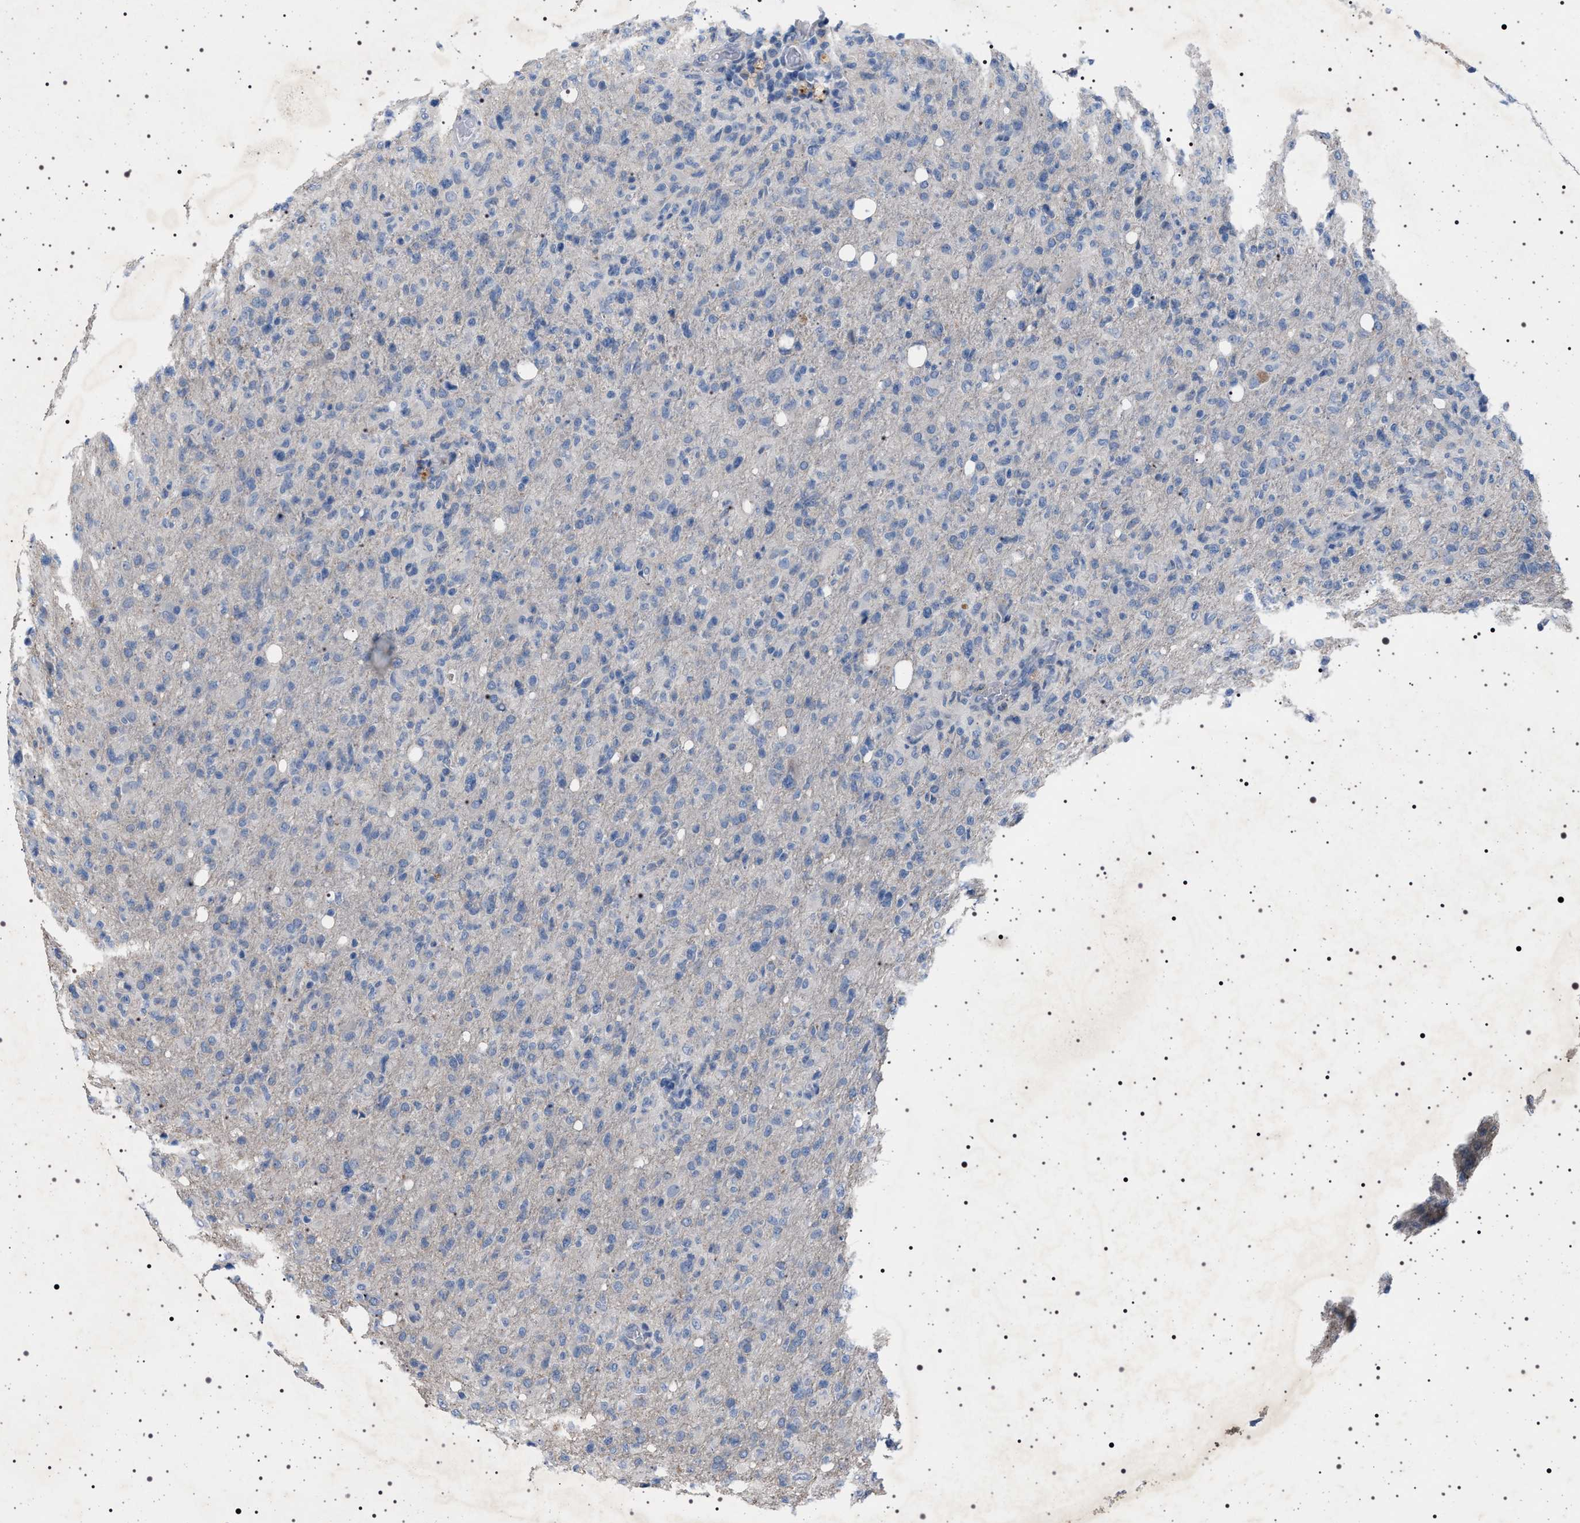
{"staining": {"intensity": "negative", "quantity": "none", "location": "none"}, "tissue": "glioma", "cell_type": "Tumor cells", "image_type": "cancer", "snomed": [{"axis": "morphology", "description": "Glioma, malignant, High grade"}, {"axis": "topography", "description": "Brain"}], "caption": "Human malignant glioma (high-grade) stained for a protein using immunohistochemistry exhibits no positivity in tumor cells.", "gene": "NAT9", "patient": {"sex": "female", "age": 57}}